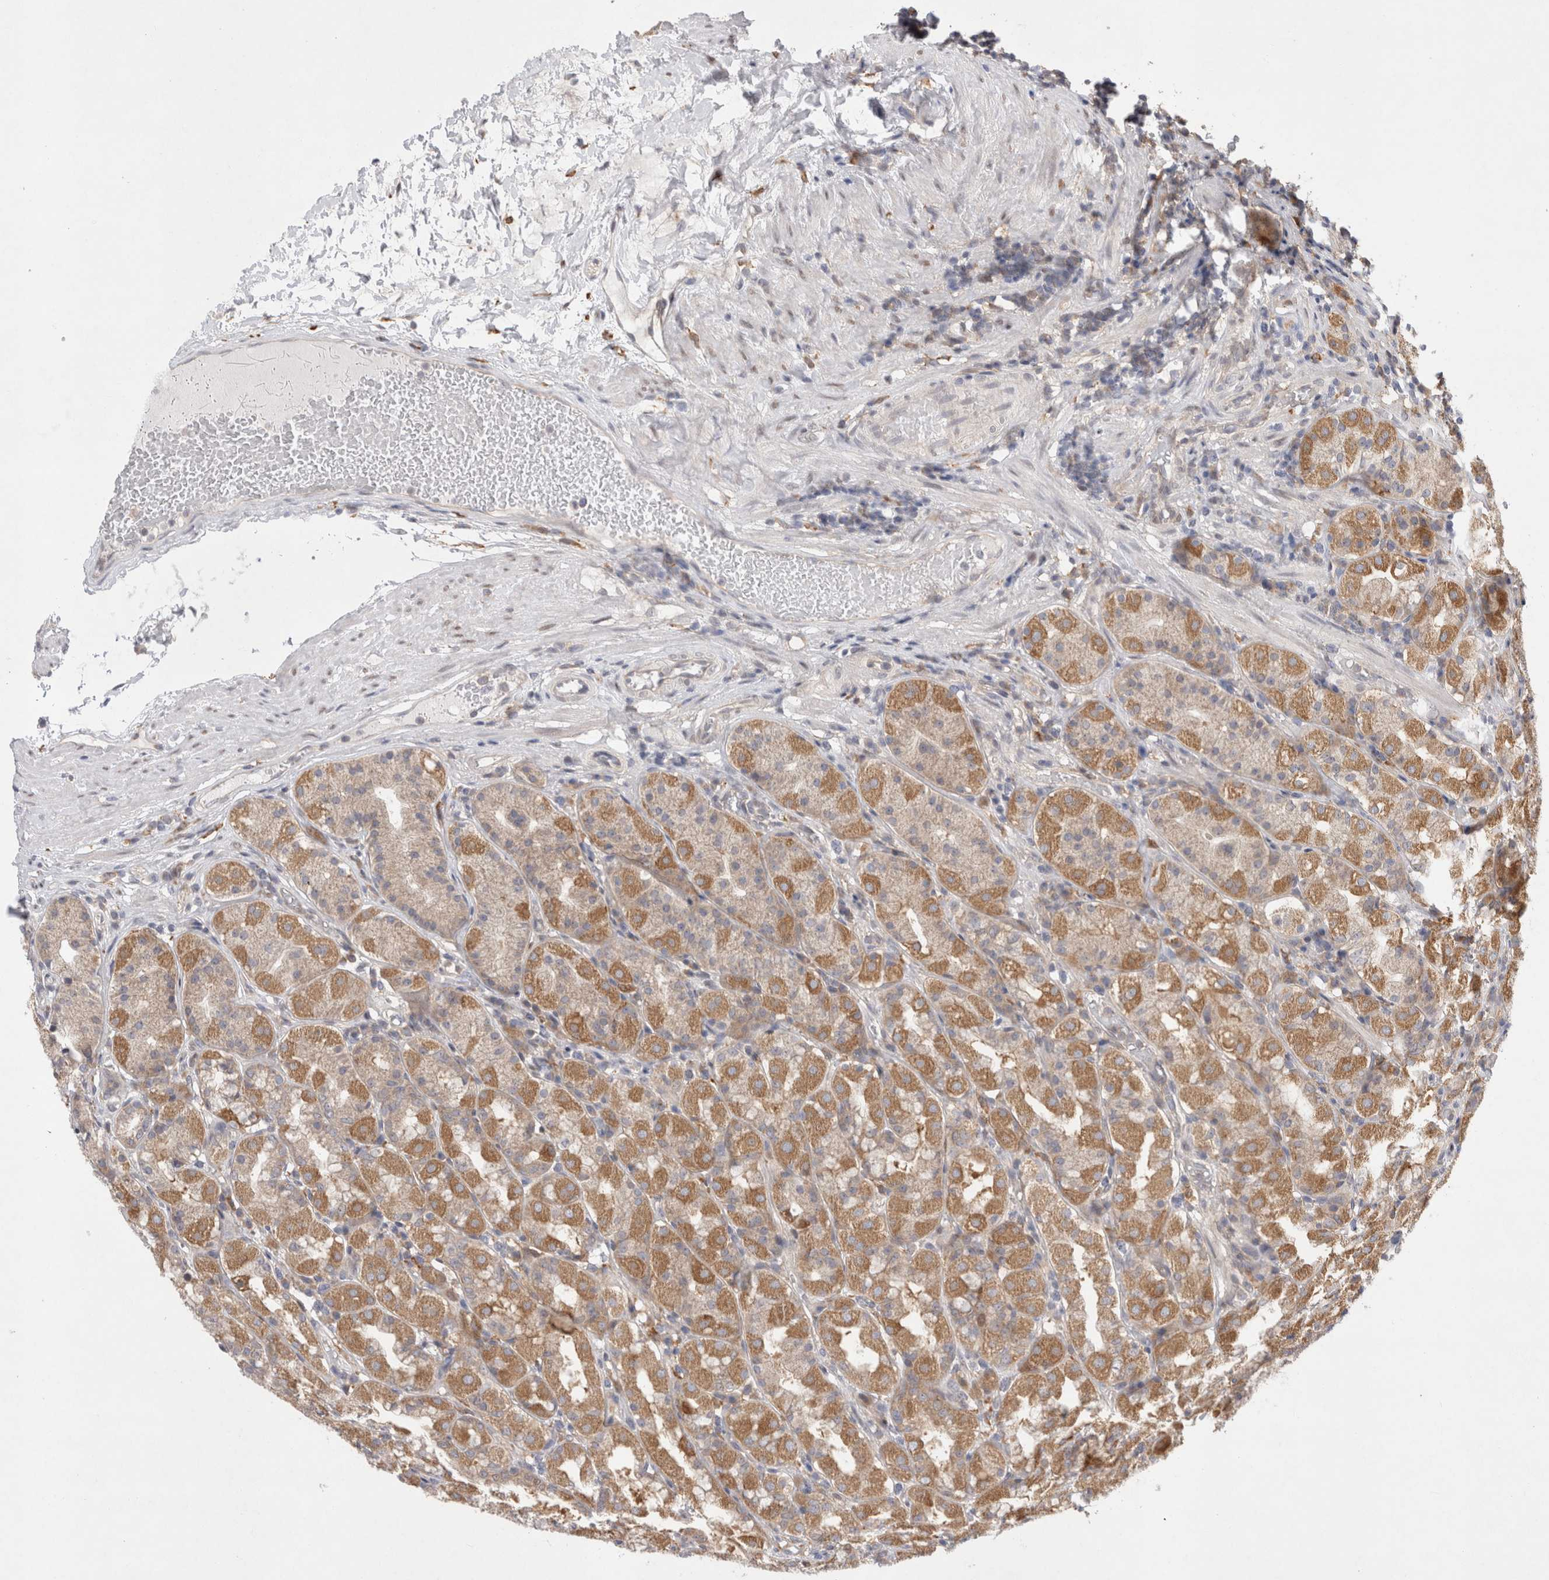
{"staining": {"intensity": "moderate", "quantity": ">75%", "location": "cytoplasmic/membranous"}, "tissue": "stomach", "cell_type": "Glandular cells", "image_type": "normal", "snomed": [{"axis": "morphology", "description": "Normal tissue, NOS"}, {"axis": "topography", "description": "Stomach, lower"}], "caption": "IHC of unremarkable human stomach demonstrates medium levels of moderate cytoplasmic/membranous positivity in approximately >75% of glandular cells.", "gene": "CDCA7L", "patient": {"sex": "female", "age": 56}}